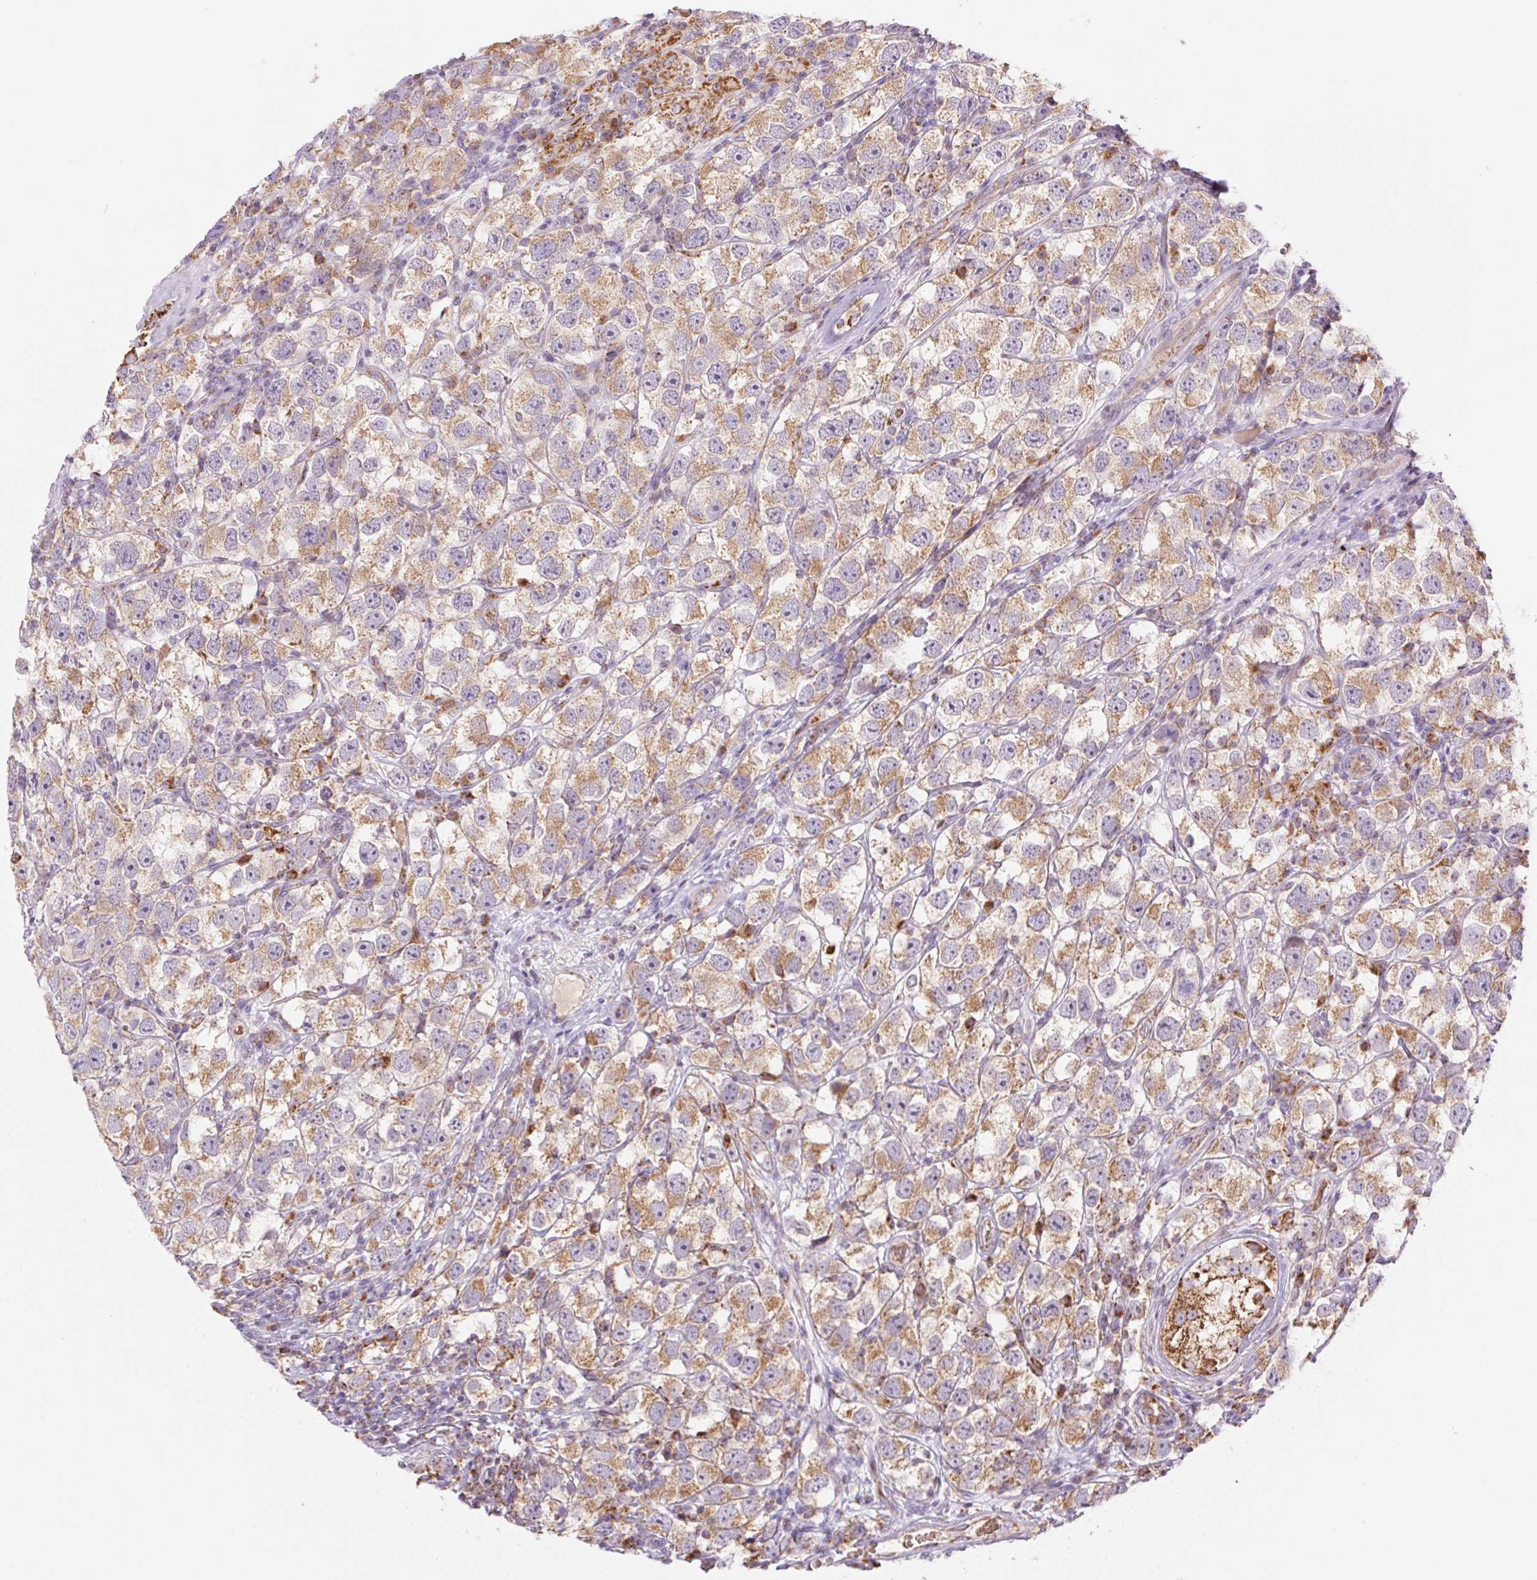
{"staining": {"intensity": "weak", "quantity": ">75%", "location": "cytoplasmic/membranous"}, "tissue": "testis cancer", "cell_type": "Tumor cells", "image_type": "cancer", "snomed": [{"axis": "morphology", "description": "Seminoma, NOS"}, {"axis": "topography", "description": "Testis"}], "caption": "Protein expression by IHC shows weak cytoplasmic/membranous staining in about >75% of tumor cells in testis cancer.", "gene": "GOSR2", "patient": {"sex": "male", "age": 26}}